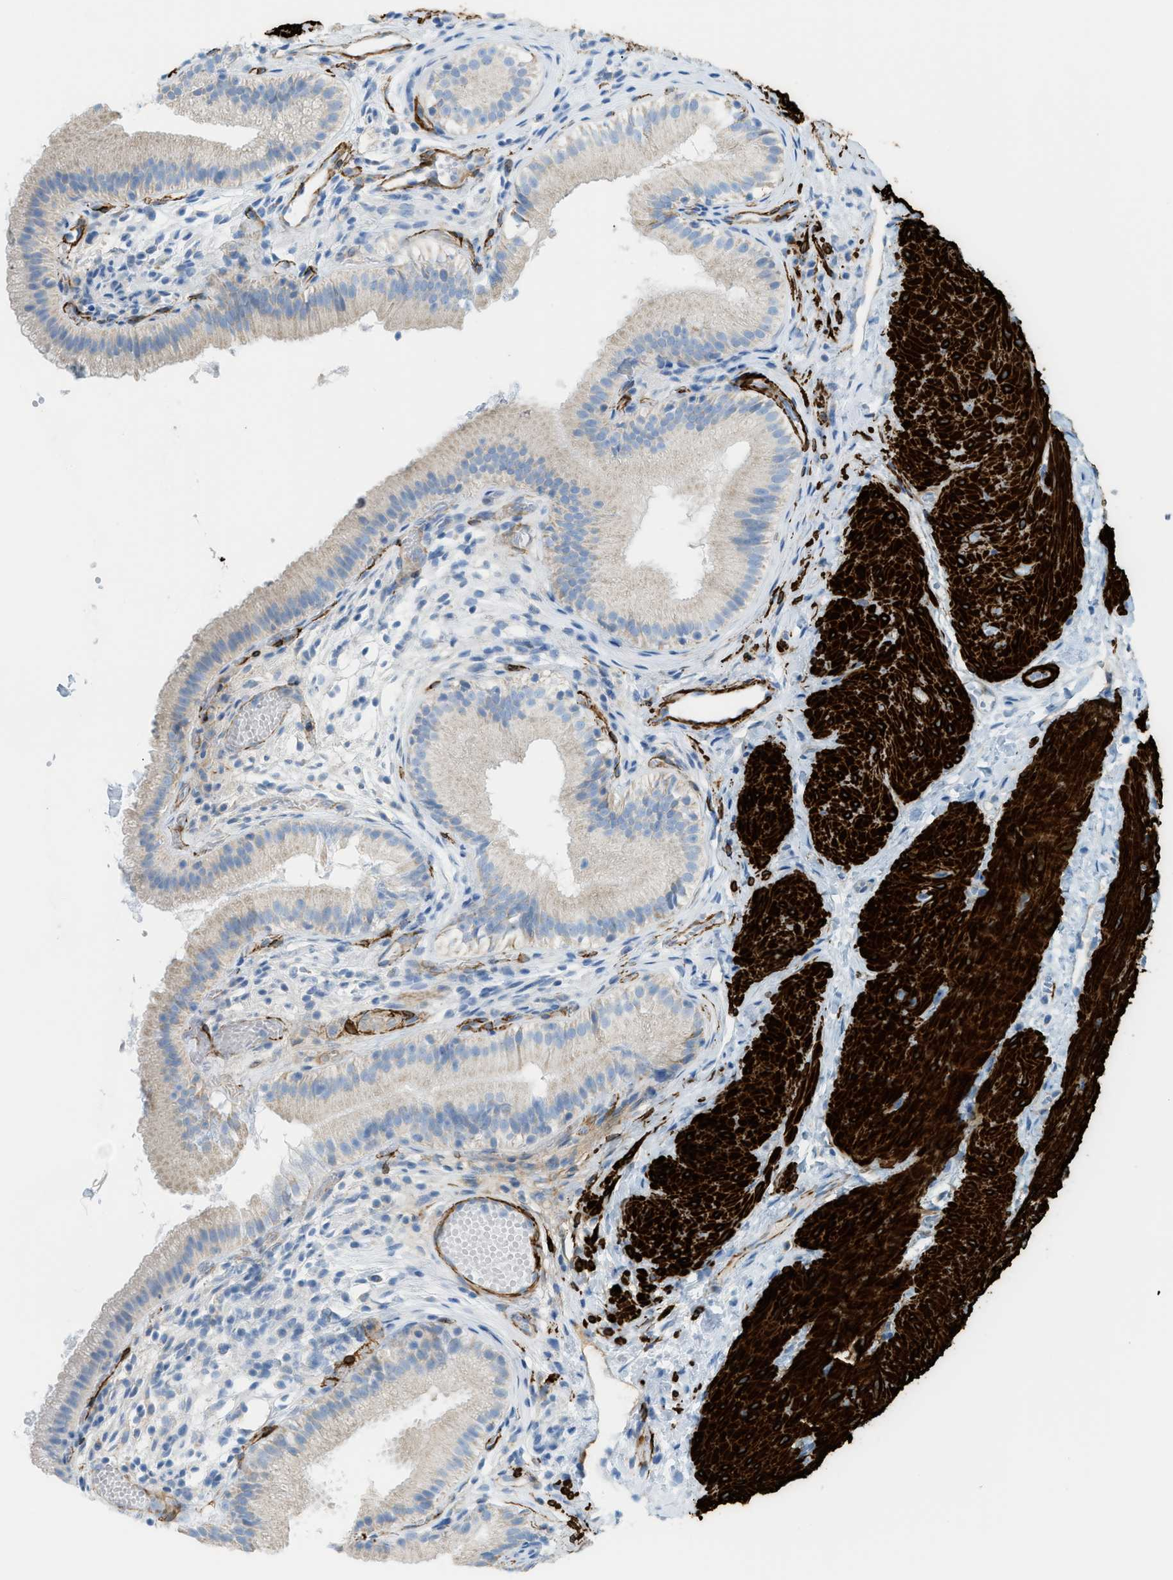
{"staining": {"intensity": "negative", "quantity": "none", "location": "none"}, "tissue": "gallbladder", "cell_type": "Glandular cells", "image_type": "normal", "snomed": [{"axis": "morphology", "description": "Normal tissue, NOS"}, {"axis": "topography", "description": "Gallbladder"}], "caption": "A high-resolution histopathology image shows immunohistochemistry staining of benign gallbladder, which displays no significant positivity in glandular cells.", "gene": "MYH11", "patient": {"sex": "female", "age": 26}}